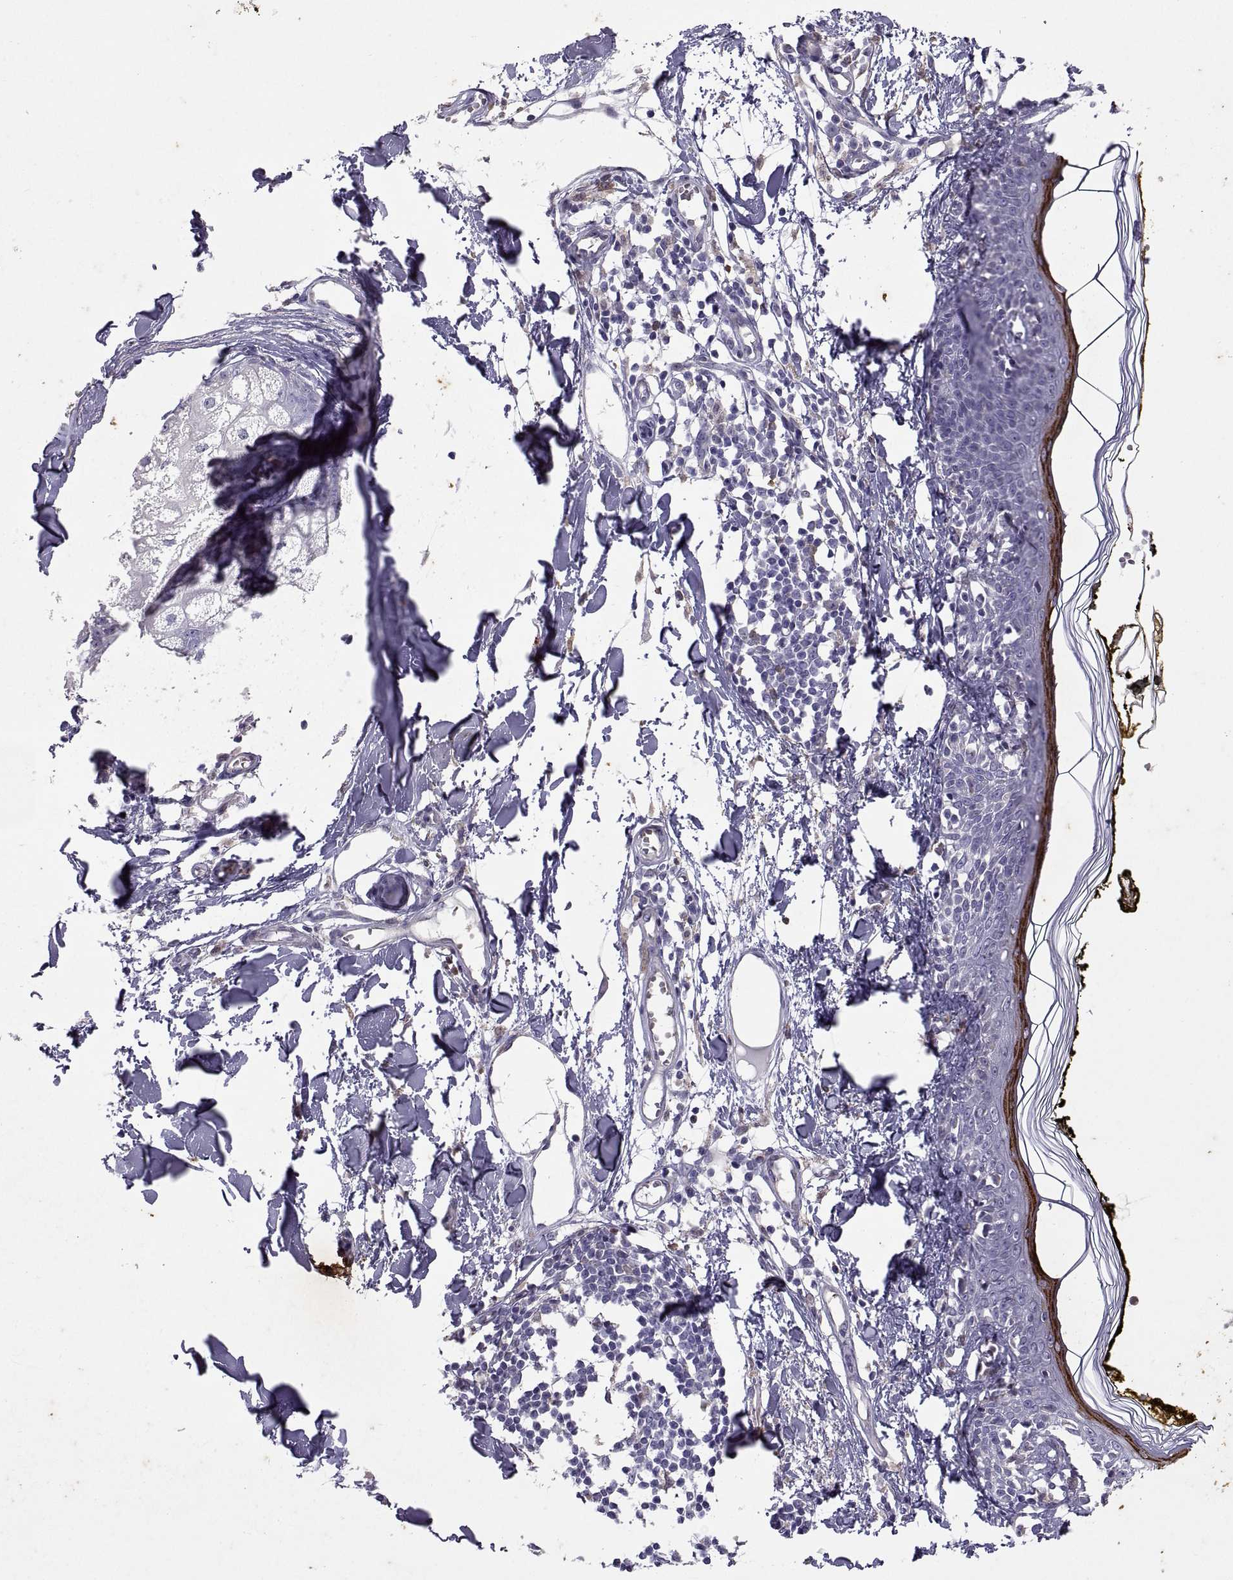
{"staining": {"intensity": "negative", "quantity": "none", "location": "none"}, "tissue": "skin", "cell_type": "Fibroblasts", "image_type": "normal", "snomed": [{"axis": "morphology", "description": "Normal tissue, NOS"}, {"axis": "topography", "description": "Skin"}], "caption": "Immunohistochemistry image of benign skin stained for a protein (brown), which shows no positivity in fibroblasts.", "gene": "DOK3", "patient": {"sex": "male", "age": 76}}